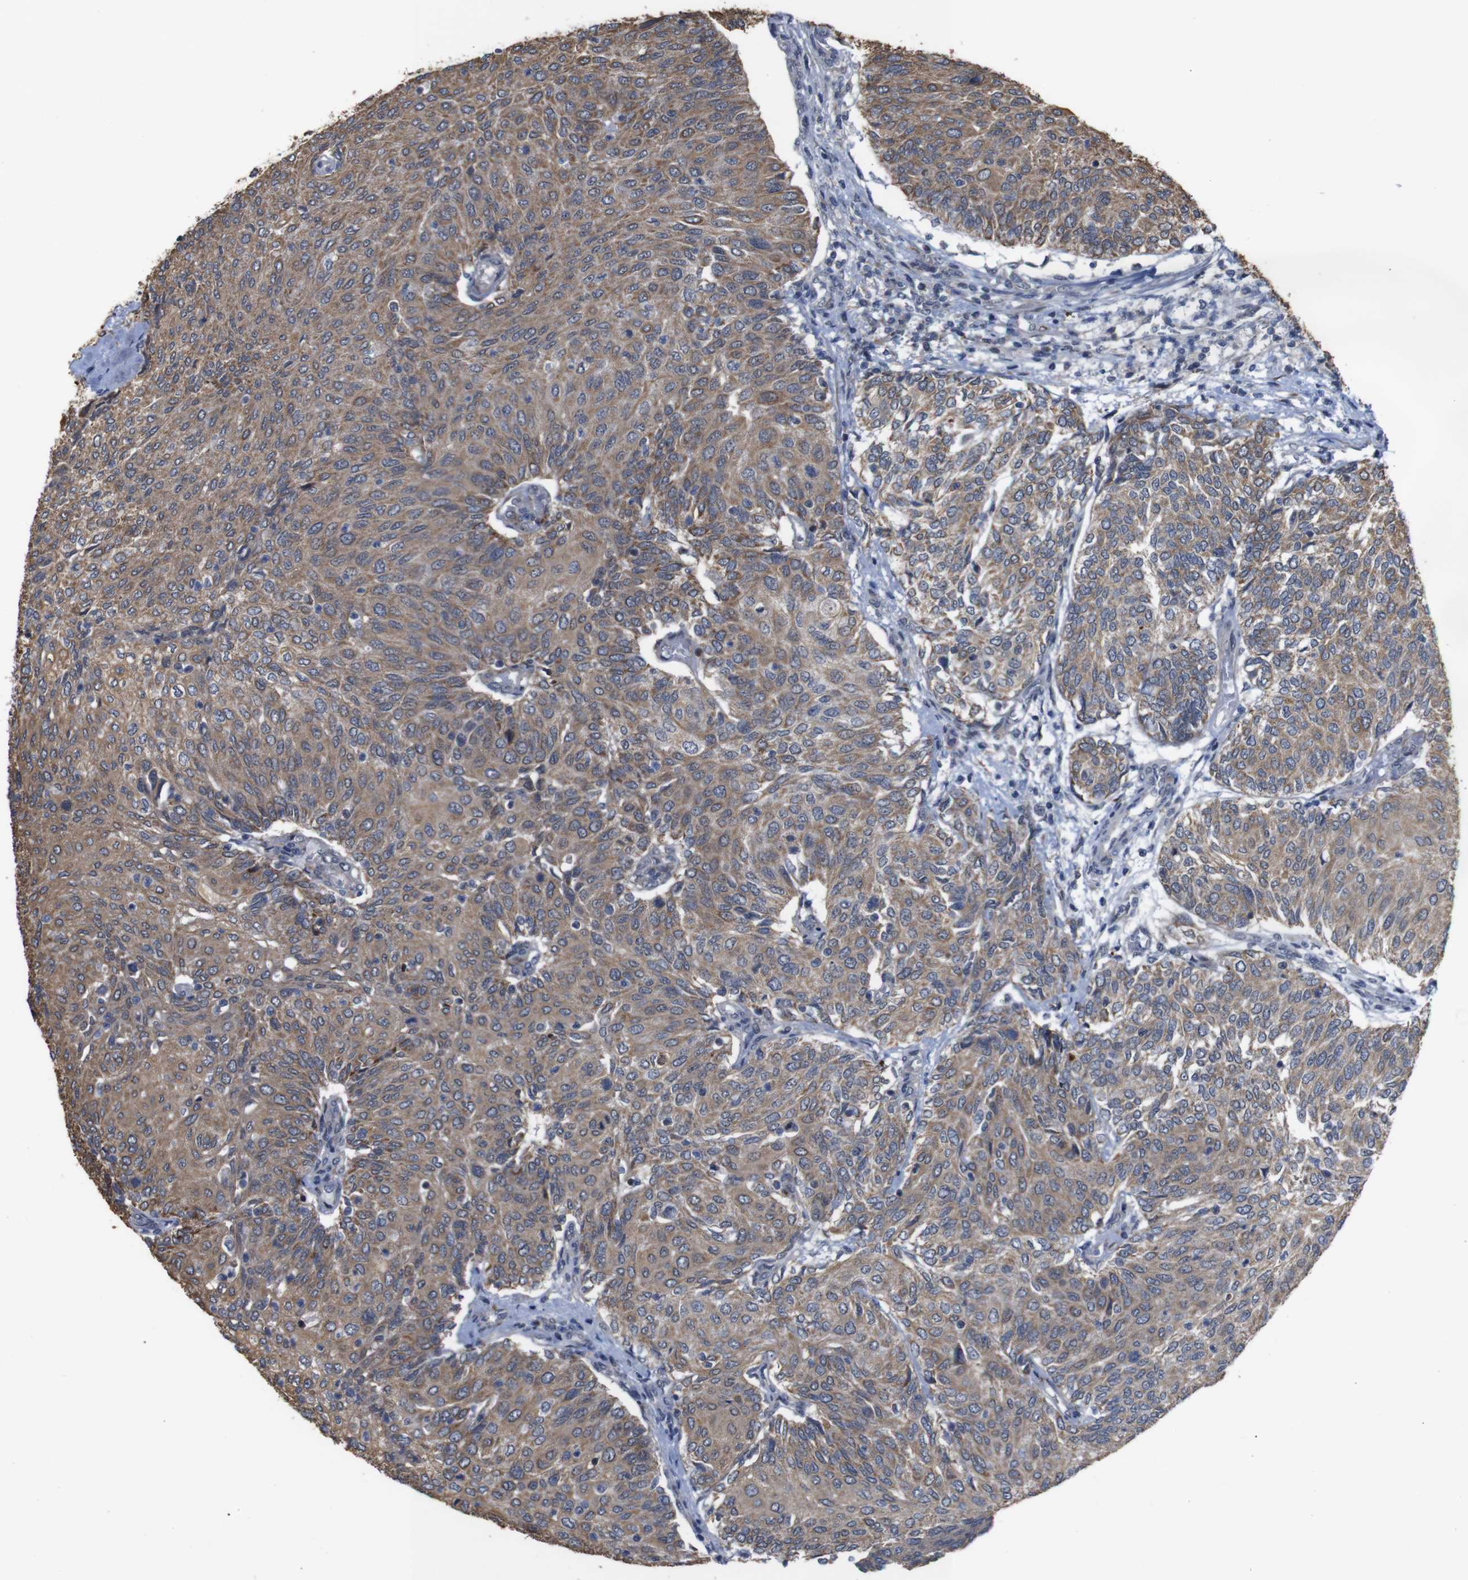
{"staining": {"intensity": "moderate", "quantity": ">75%", "location": "cytoplasmic/membranous"}, "tissue": "urothelial cancer", "cell_type": "Tumor cells", "image_type": "cancer", "snomed": [{"axis": "morphology", "description": "Urothelial carcinoma, Low grade"}, {"axis": "topography", "description": "Urinary bladder"}], "caption": "Protein analysis of low-grade urothelial carcinoma tissue exhibits moderate cytoplasmic/membranous positivity in approximately >75% of tumor cells.", "gene": "ATP7B", "patient": {"sex": "female", "age": 79}}